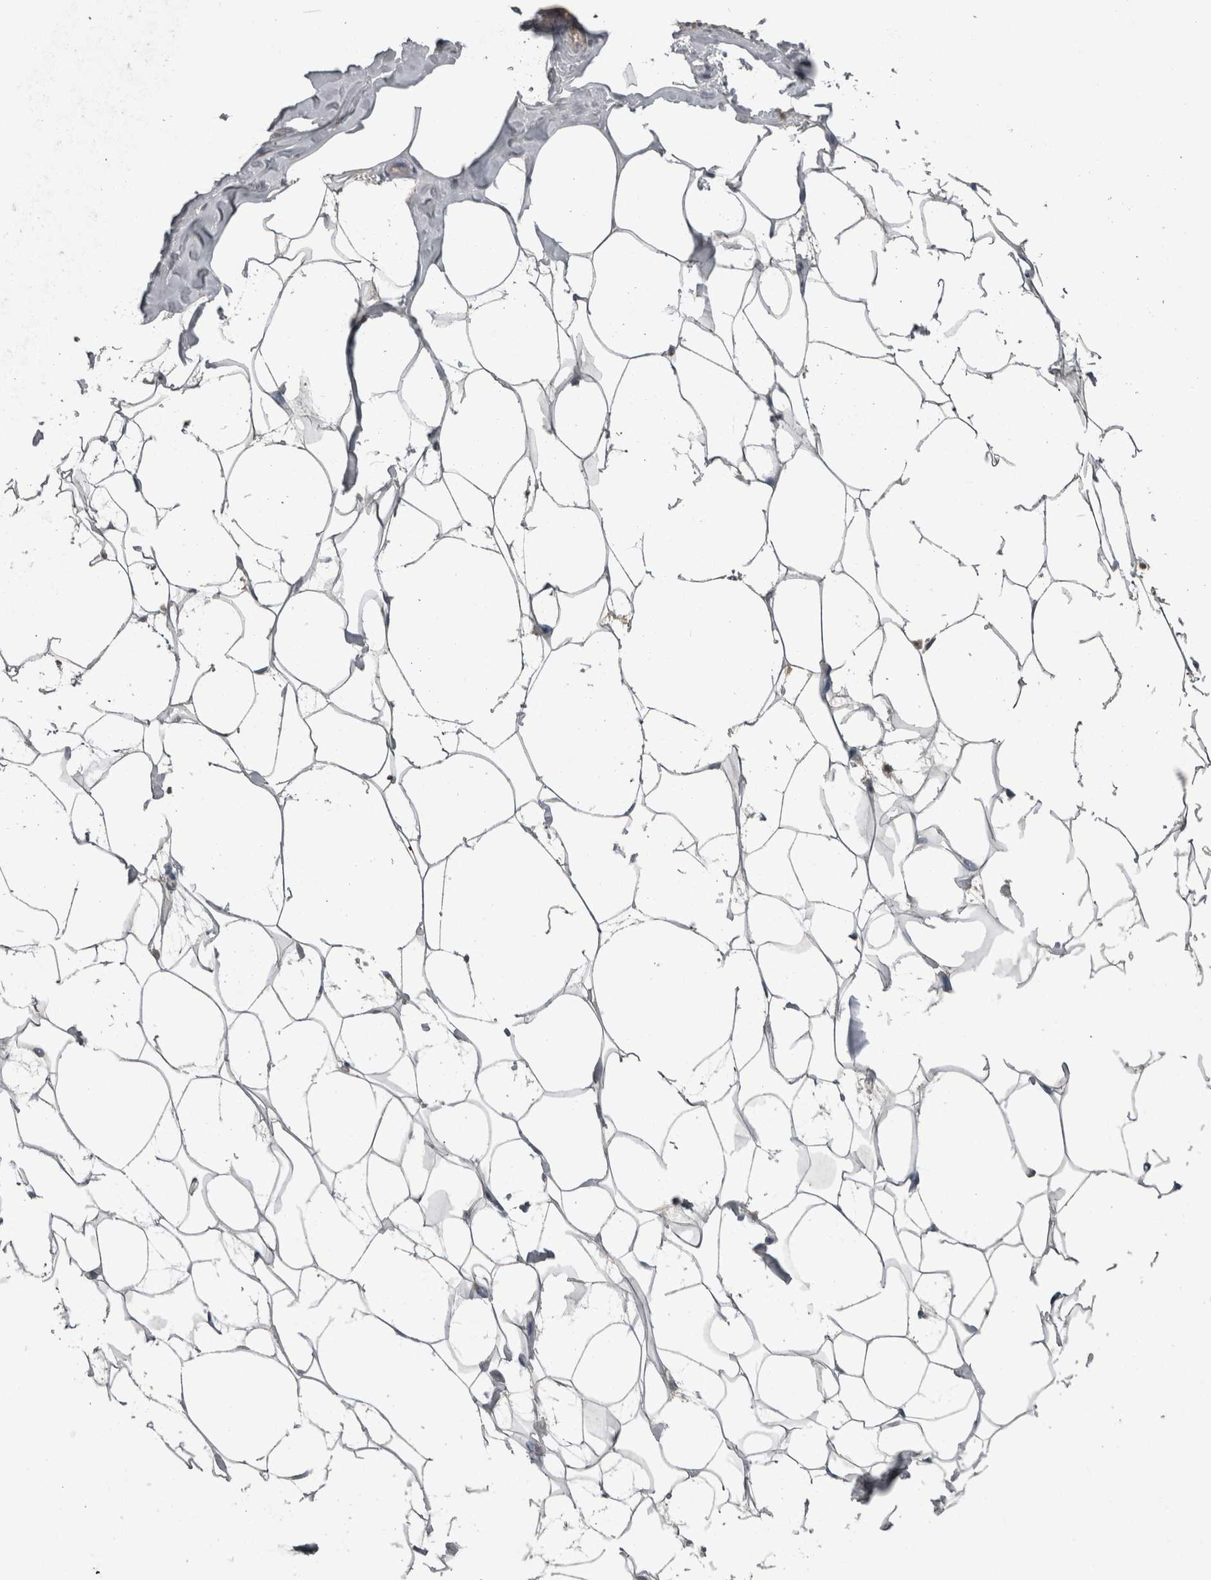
{"staining": {"intensity": "negative", "quantity": "none", "location": "none"}, "tissue": "adipose tissue", "cell_type": "Adipocytes", "image_type": "normal", "snomed": [{"axis": "morphology", "description": "Normal tissue, NOS"}, {"axis": "morphology", "description": "Fibrosis, NOS"}, {"axis": "topography", "description": "Breast"}, {"axis": "topography", "description": "Adipose tissue"}], "caption": "This micrograph is of benign adipose tissue stained with immunohistochemistry (IHC) to label a protein in brown with the nuclei are counter-stained blue. There is no positivity in adipocytes.", "gene": "PIK3AP1", "patient": {"sex": "female", "age": 39}}